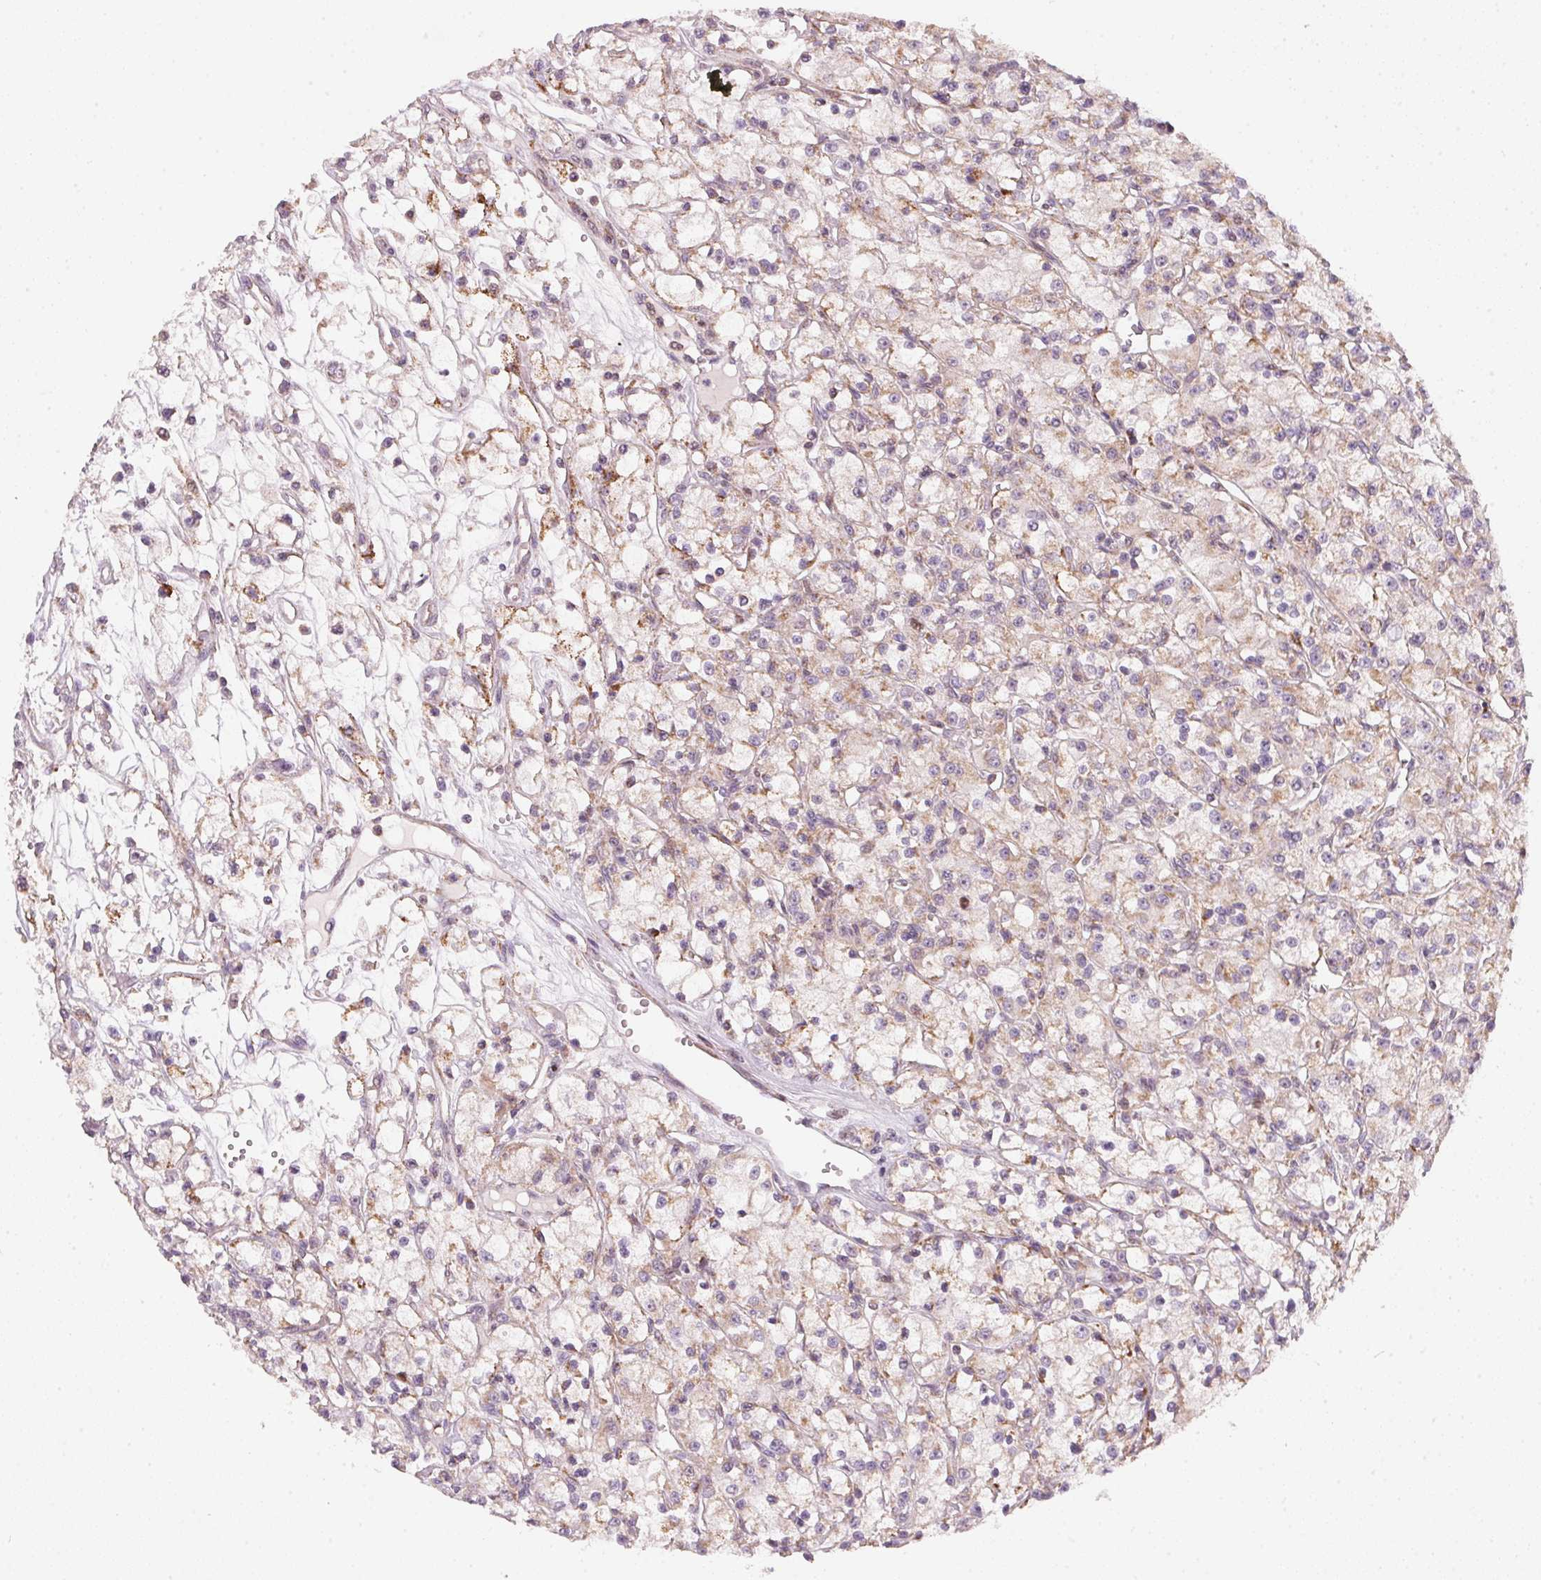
{"staining": {"intensity": "weak", "quantity": "25%-75%", "location": "cytoplasmic/membranous"}, "tissue": "renal cancer", "cell_type": "Tumor cells", "image_type": "cancer", "snomed": [{"axis": "morphology", "description": "Adenocarcinoma, NOS"}, {"axis": "topography", "description": "Kidney"}], "caption": "This histopathology image displays IHC staining of renal cancer (adenocarcinoma), with low weak cytoplasmic/membranous positivity in approximately 25%-75% of tumor cells.", "gene": "COQ7", "patient": {"sex": "female", "age": 59}}